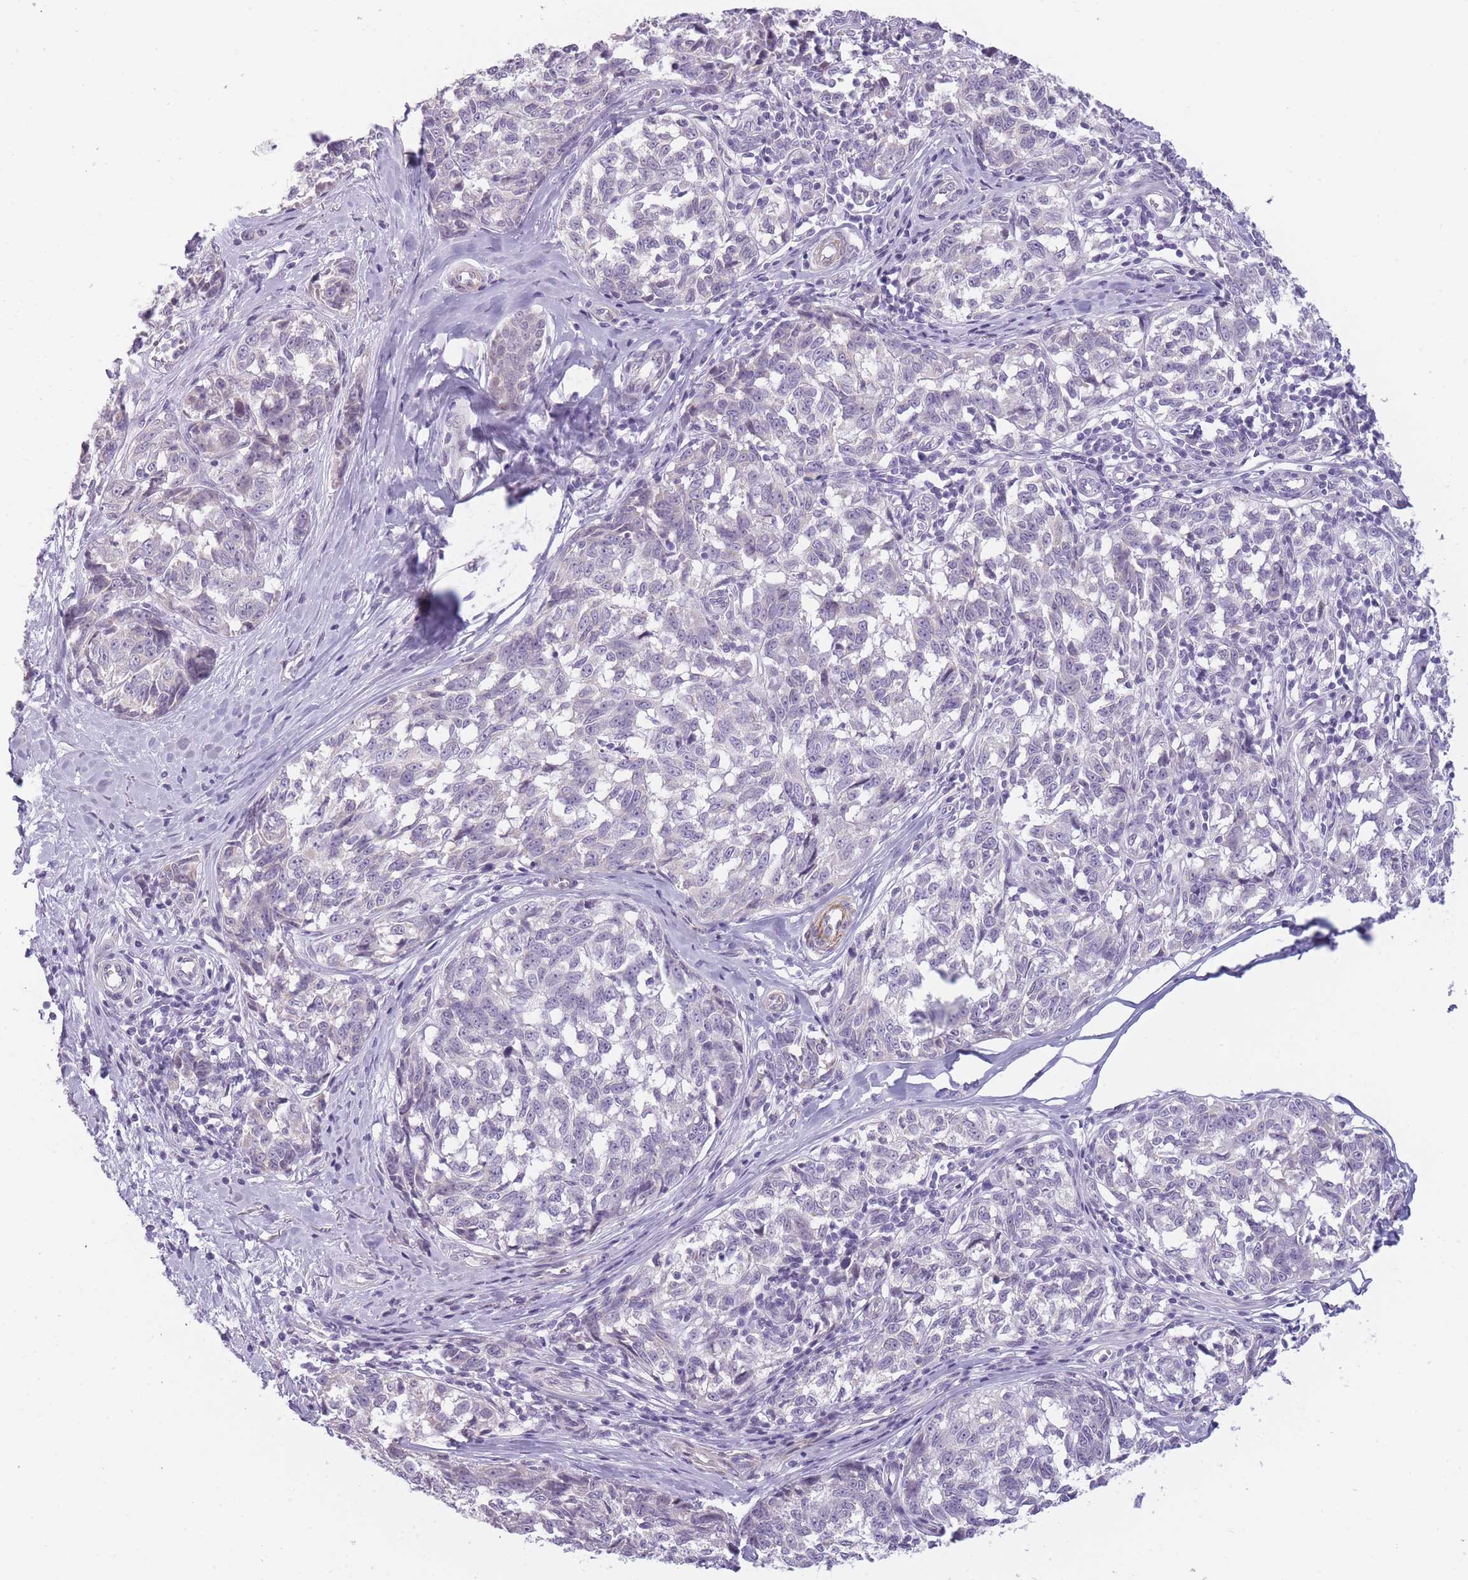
{"staining": {"intensity": "negative", "quantity": "none", "location": "none"}, "tissue": "melanoma", "cell_type": "Tumor cells", "image_type": "cancer", "snomed": [{"axis": "morphology", "description": "Normal tissue, NOS"}, {"axis": "morphology", "description": "Malignant melanoma, NOS"}, {"axis": "topography", "description": "Skin"}], "caption": "Tumor cells show no significant protein positivity in melanoma.", "gene": "TMEM236", "patient": {"sex": "female", "age": 64}}